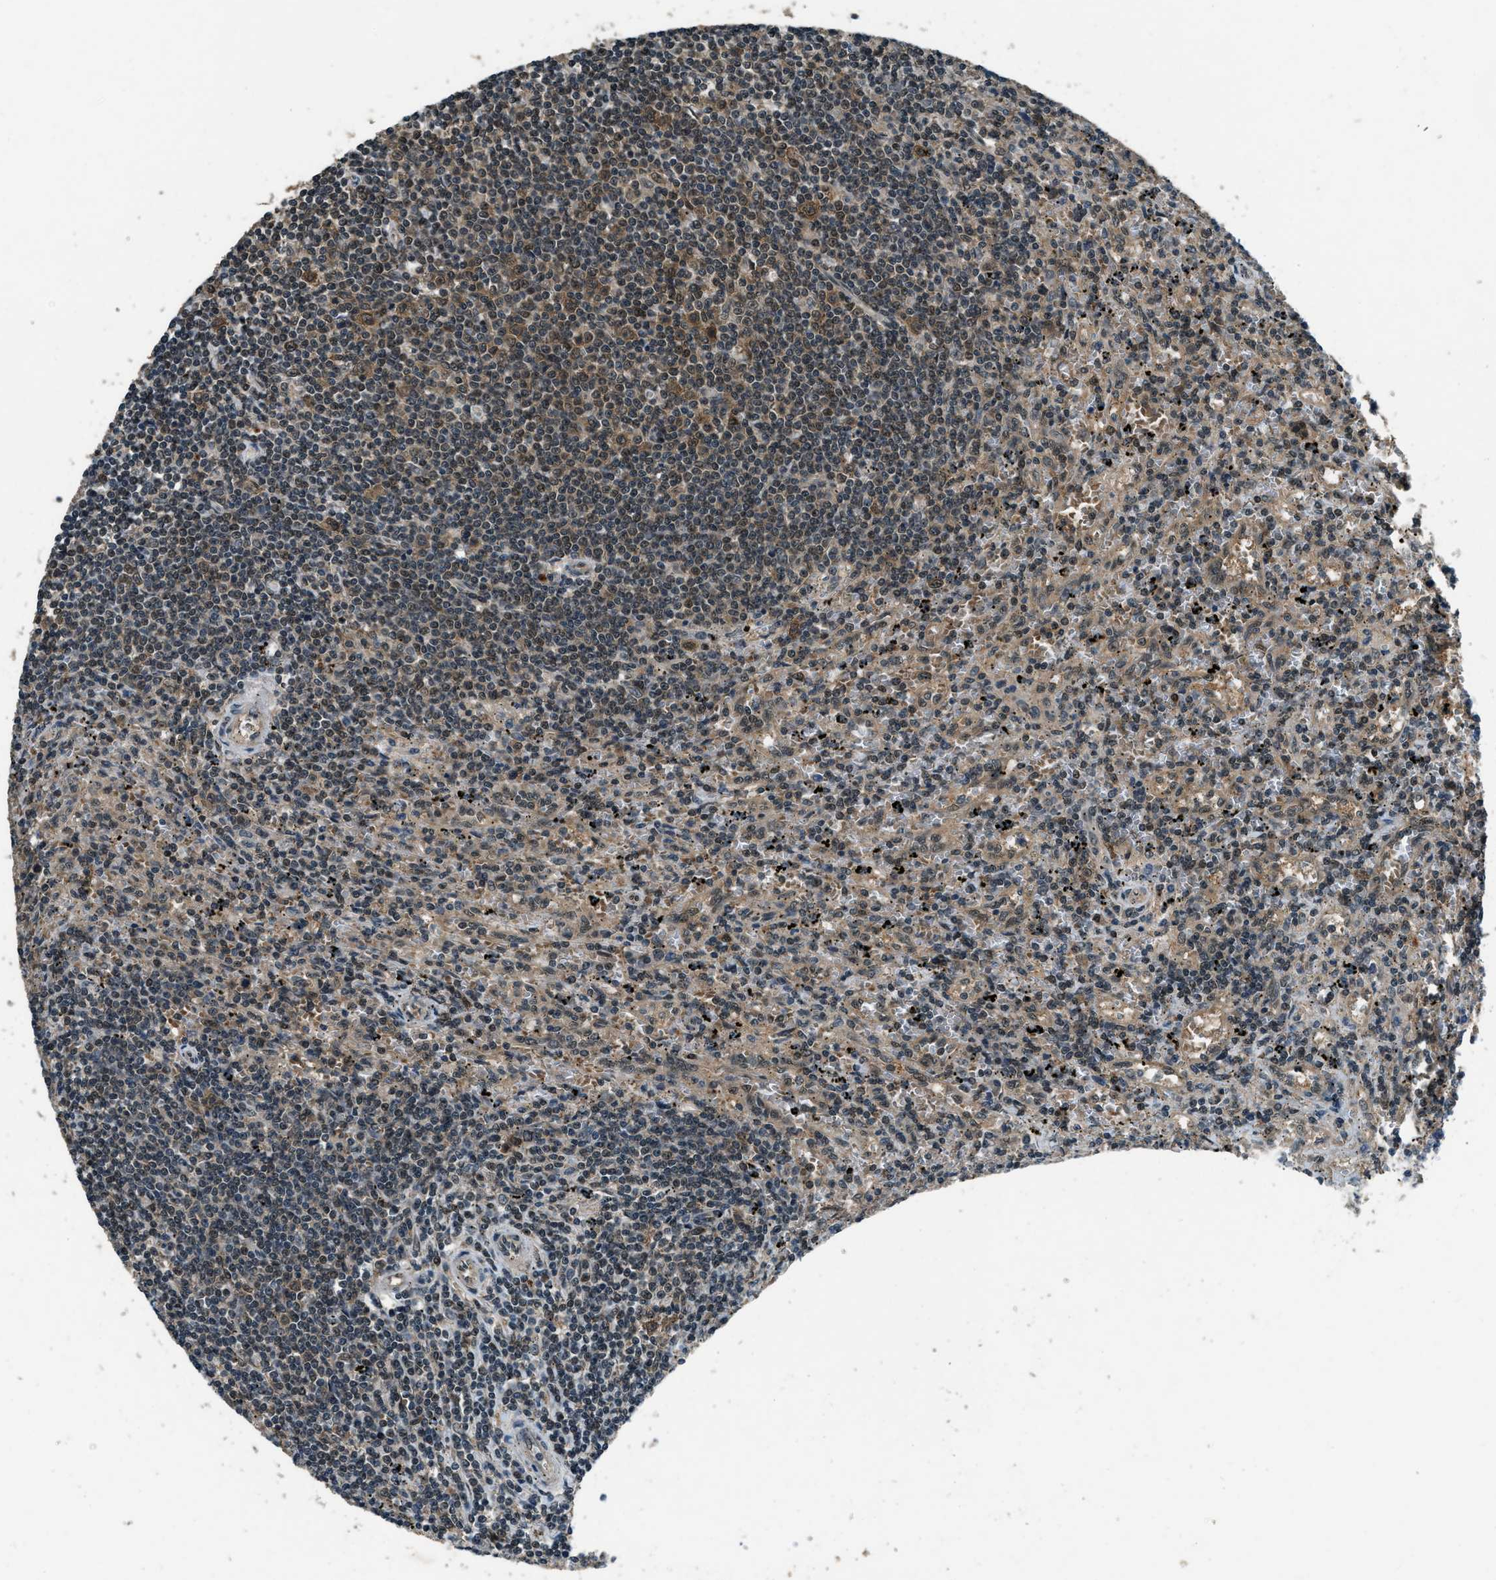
{"staining": {"intensity": "moderate", "quantity": "25%-75%", "location": "cytoplasmic/membranous"}, "tissue": "lymphoma", "cell_type": "Tumor cells", "image_type": "cancer", "snomed": [{"axis": "morphology", "description": "Malignant lymphoma, non-Hodgkin's type, Low grade"}, {"axis": "topography", "description": "Spleen"}], "caption": "Human low-grade malignant lymphoma, non-Hodgkin's type stained with a protein marker exhibits moderate staining in tumor cells.", "gene": "NUDCD3", "patient": {"sex": "male", "age": 76}}